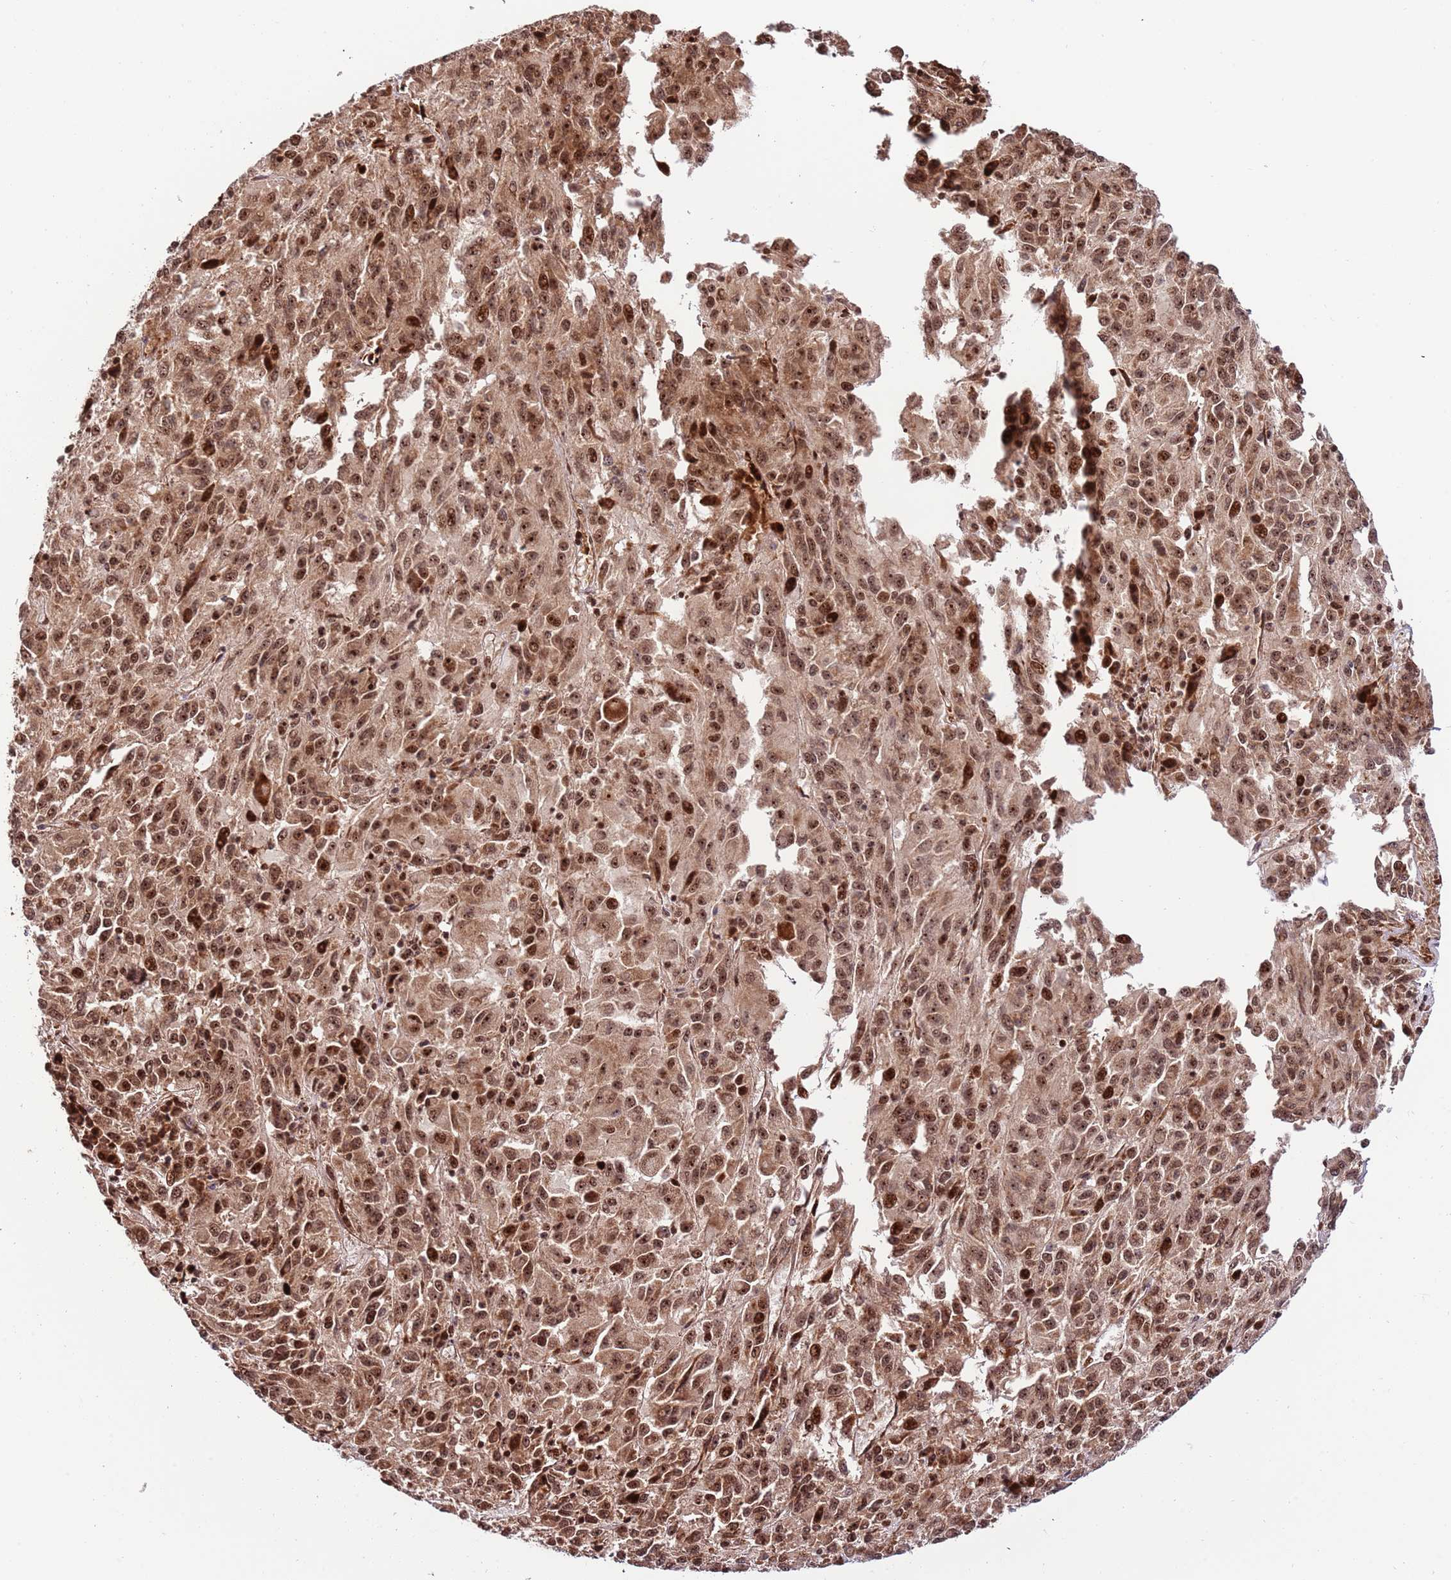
{"staining": {"intensity": "moderate", "quantity": ">75%", "location": "cytoplasmic/membranous,nuclear"}, "tissue": "melanoma", "cell_type": "Tumor cells", "image_type": "cancer", "snomed": [{"axis": "morphology", "description": "Malignant melanoma, Metastatic site"}, {"axis": "topography", "description": "Lung"}], "caption": "Malignant melanoma (metastatic site) stained with a protein marker displays moderate staining in tumor cells.", "gene": "RIF1", "patient": {"sex": "male", "age": 64}}